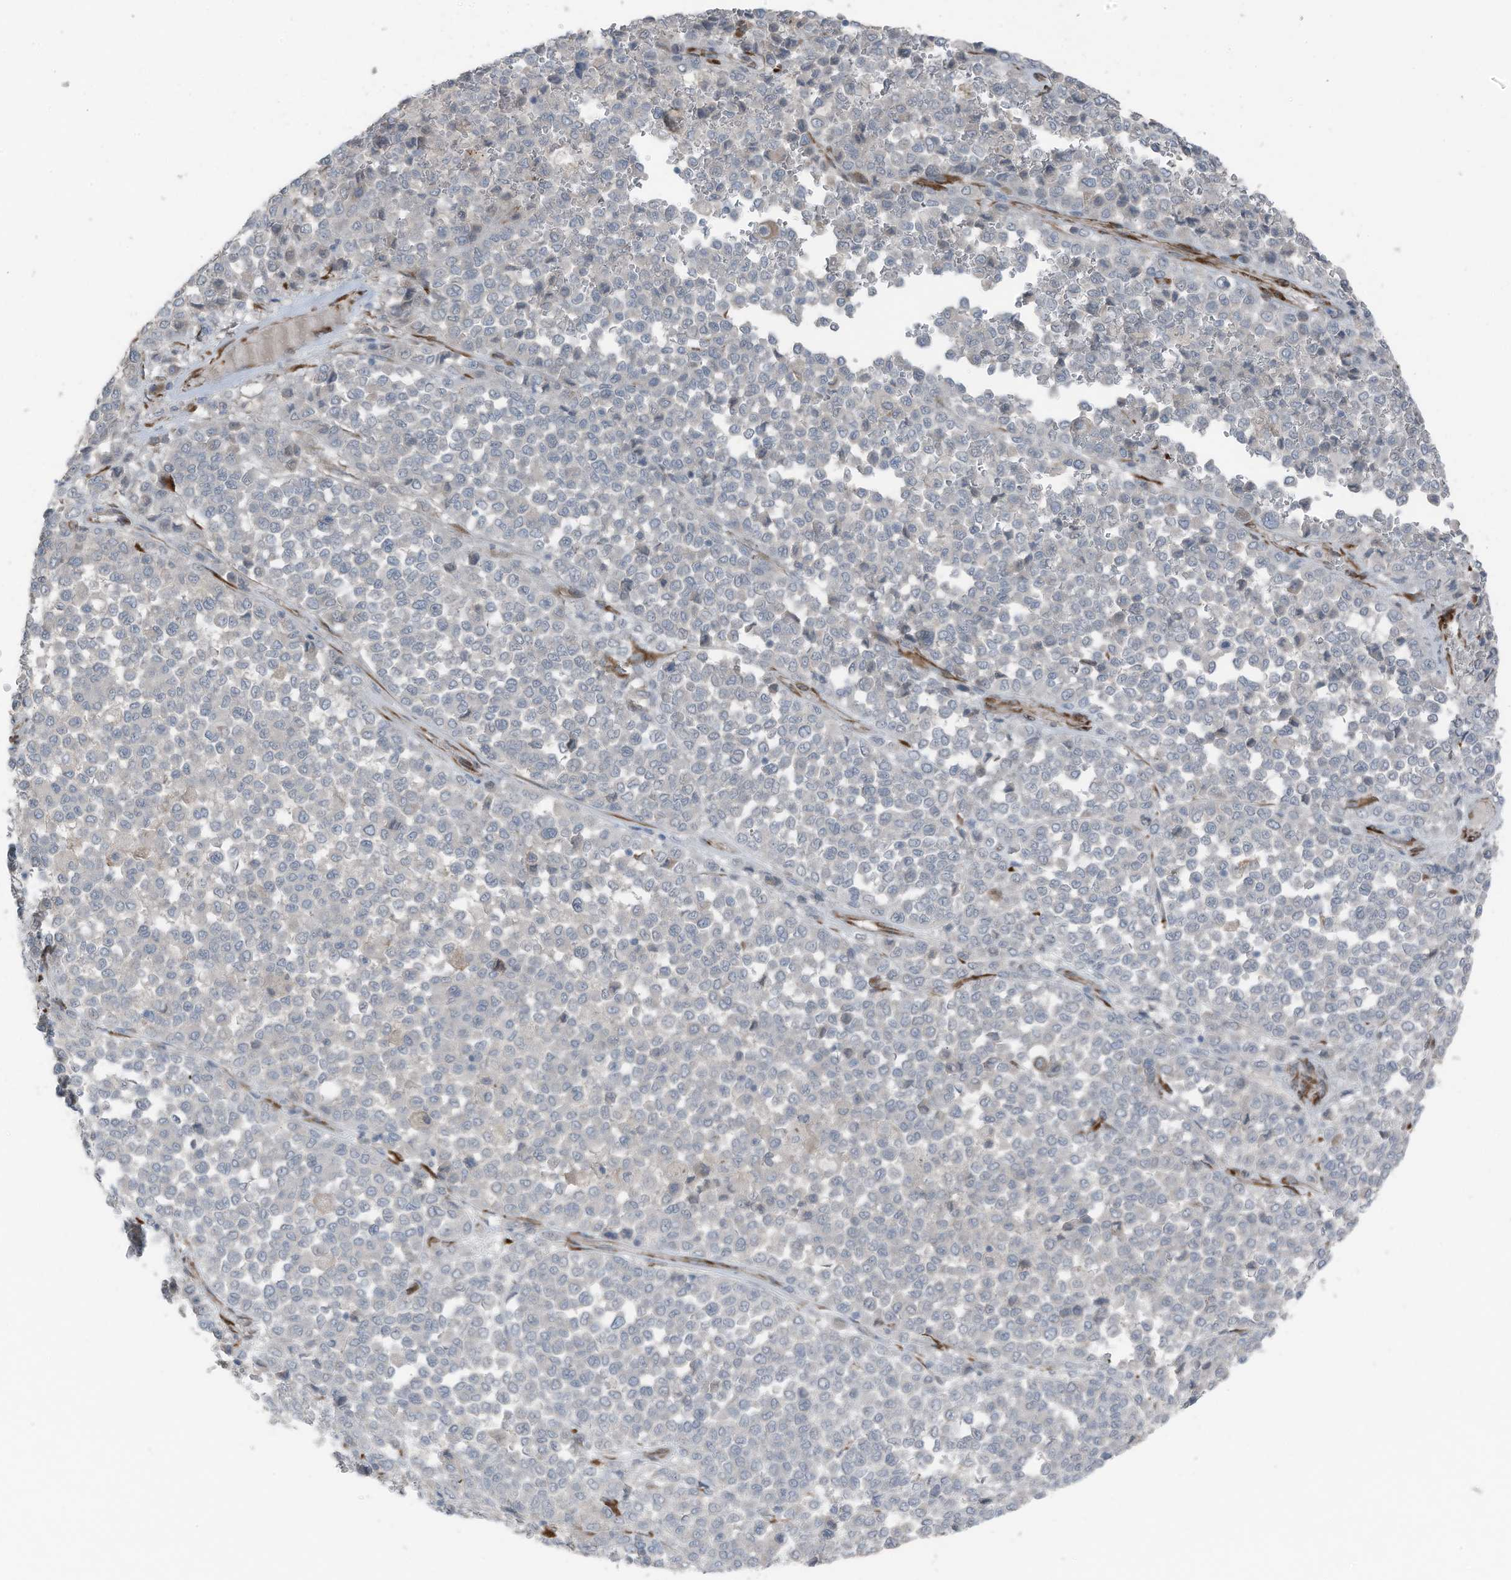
{"staining": {"intensity": "negative", "quantity": "none", "location": "none"}, "tissue": "melanoma", "cell_type": "Tumor cells", "image_type": "cancer", "snomed": [{"axis": "morphology", "description": "Malignant melanoma, Metastatic site"}, {"axis": "topography", "description": "Pancreas"}], "caption": "Immunohistochemistry (IHC) of melanoma shows no staining in tumor cells.", "gene": "ARHGEF33", "patient": {"sex": "female", "age": 30}}